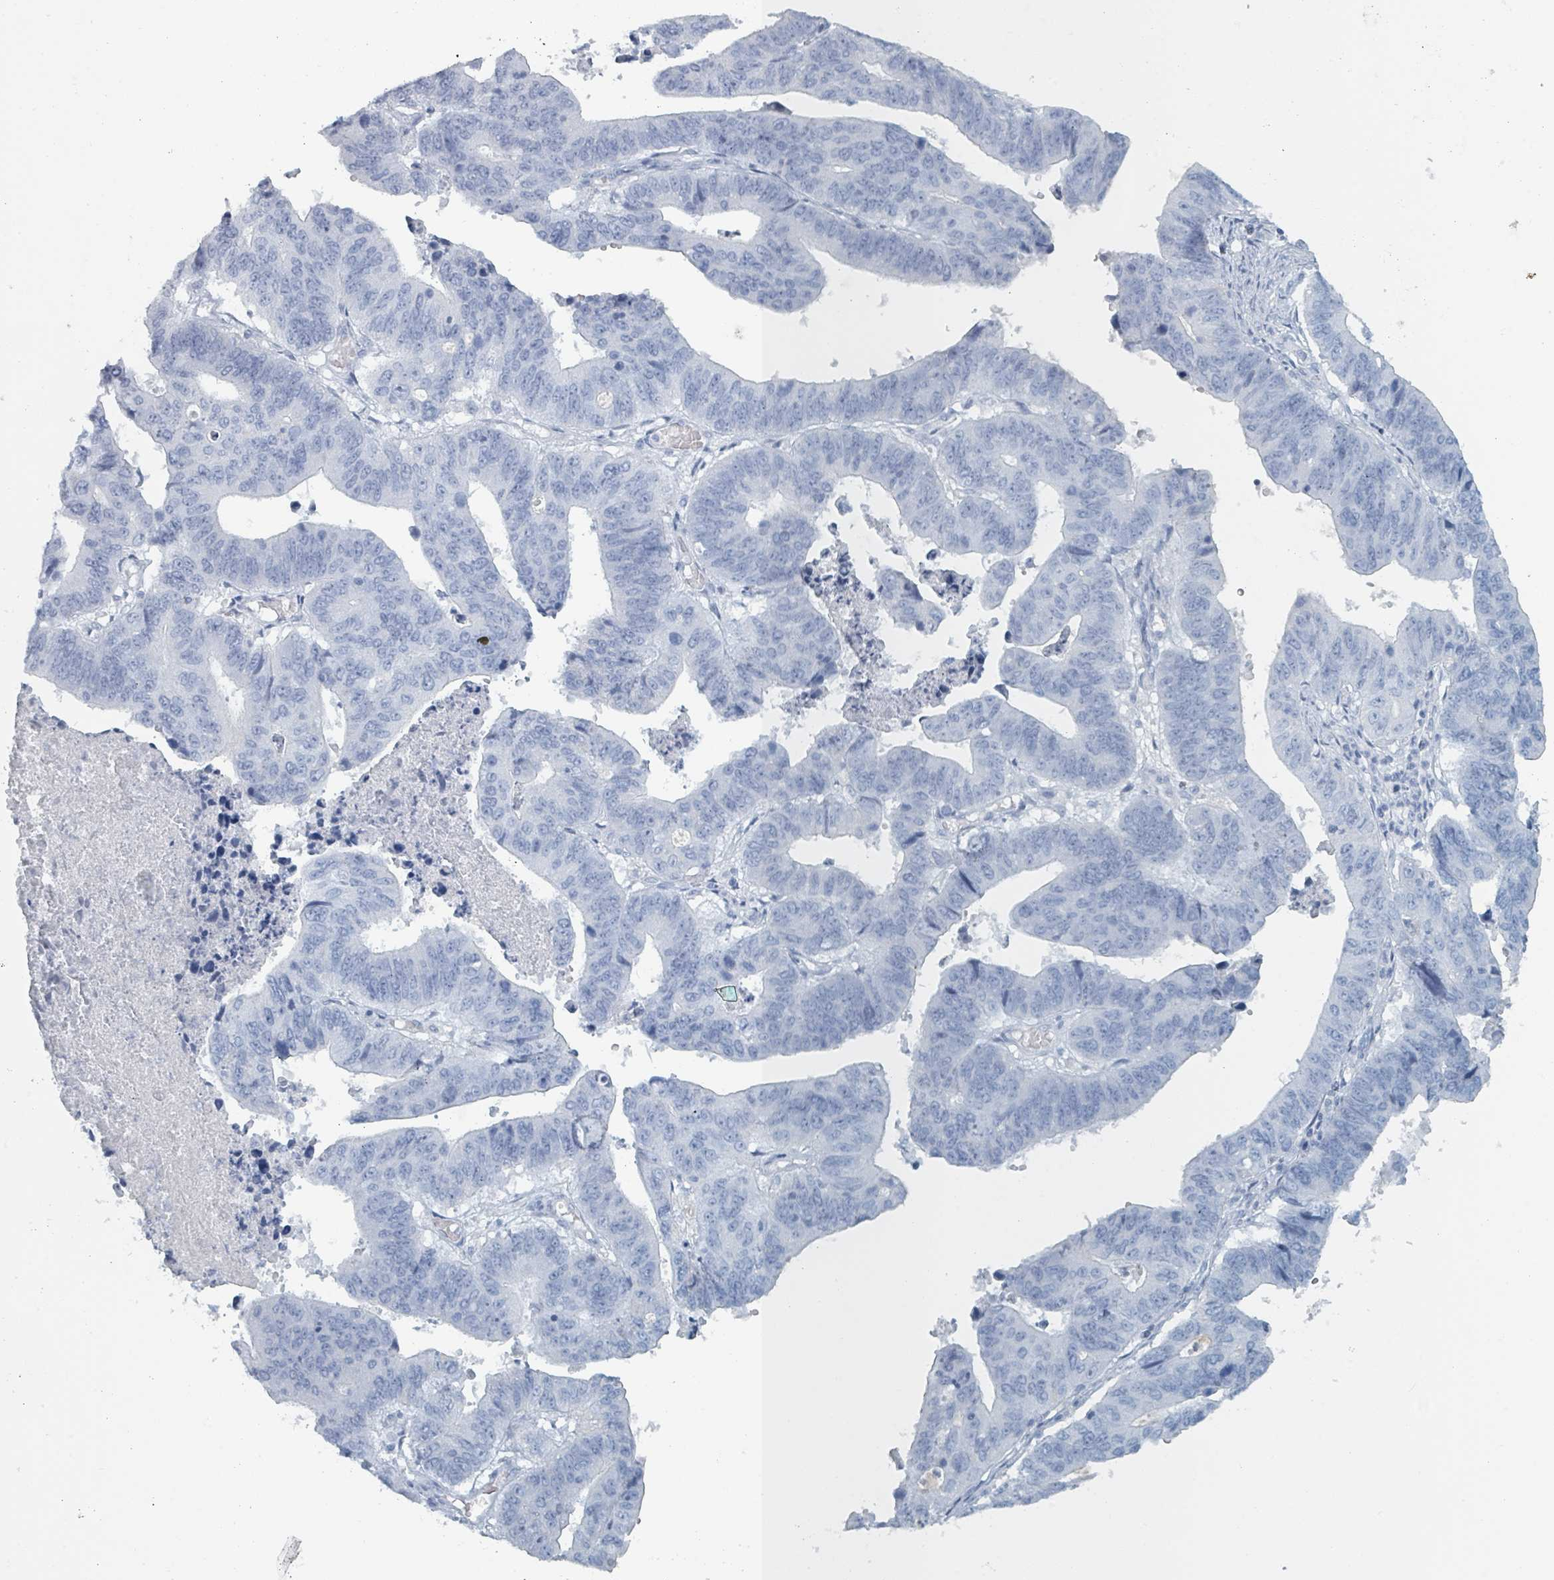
{"staining": {"intensity": "negative", "quantity": "none", "location": "none"}, "tissue": "stomach cancer", "cell_type": "Tumor cells", "image_type": "cancer", "snomed": [{"axis": "morphology", "description": "Adenocarcinoma, NOS"}, {"axis": "topography", "description": "Stomach"}], "caption": "High power microscopy image of an immunohistochemistry micrograph of stomach cancer (adenocarcinoma), revealing no significant expression in tumor cells.", "gene": "HEATR5A", "patient": {"sex": "male", "age": 59}}